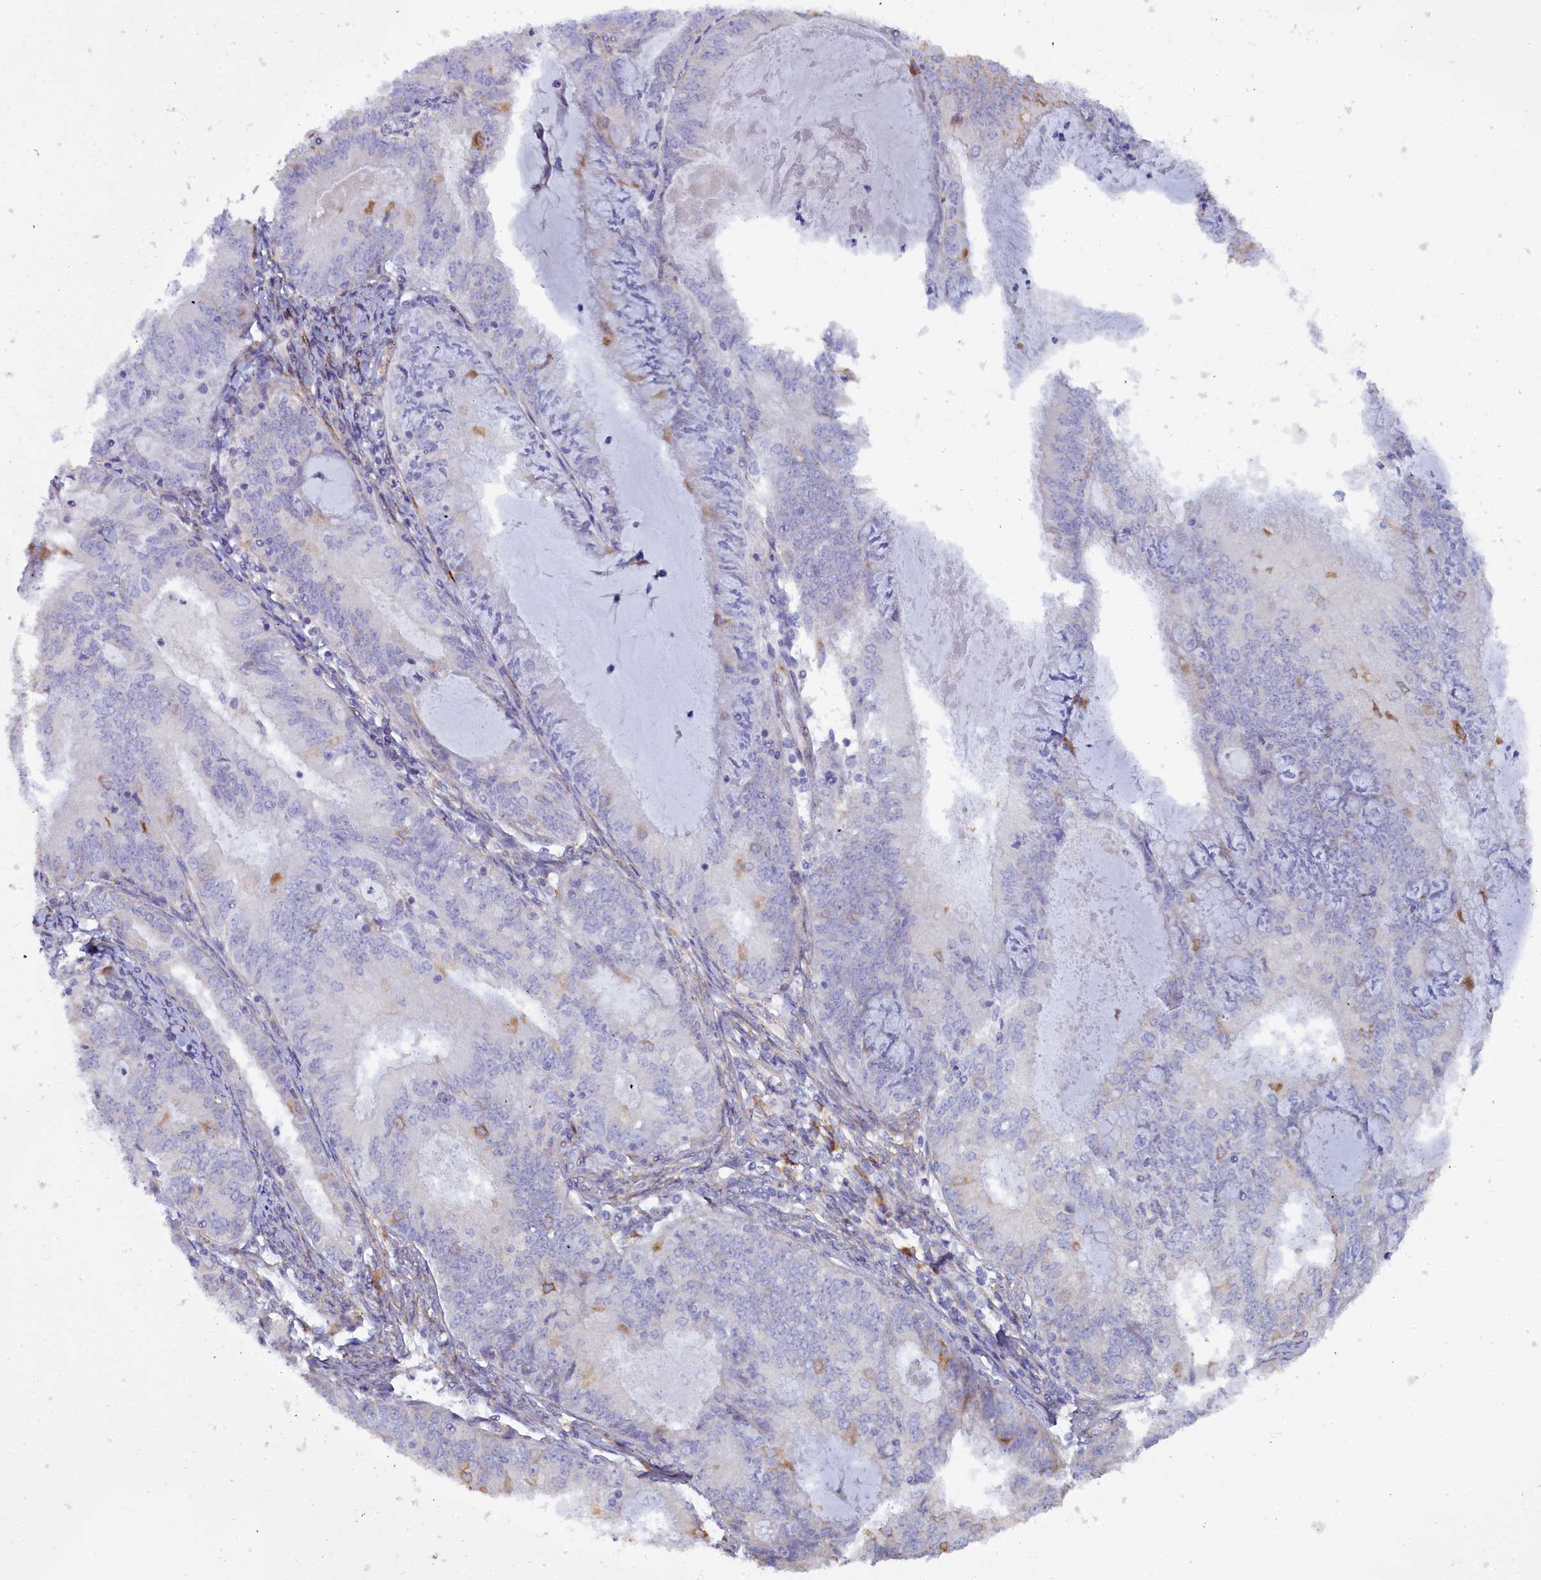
{"staining": {"intensity": "negative", "quantity": "none", "location": "none"}, "tissue": "endometrial cancer", "cell_type": "Tumor cells", "image_type": "cancer", "snomed": [{"axis": "morphology", "description": "Adenocarcinoma, NOS"}, {"axis": "topography", "description": "Endometrium"}], "caption": "This is an immunohistochemistry image of human adenocarcinoma (endometrial). There is no expression in tumor cells.", "gene": "POGLUT3", "patient": {"sex": "female", "age": 57}}